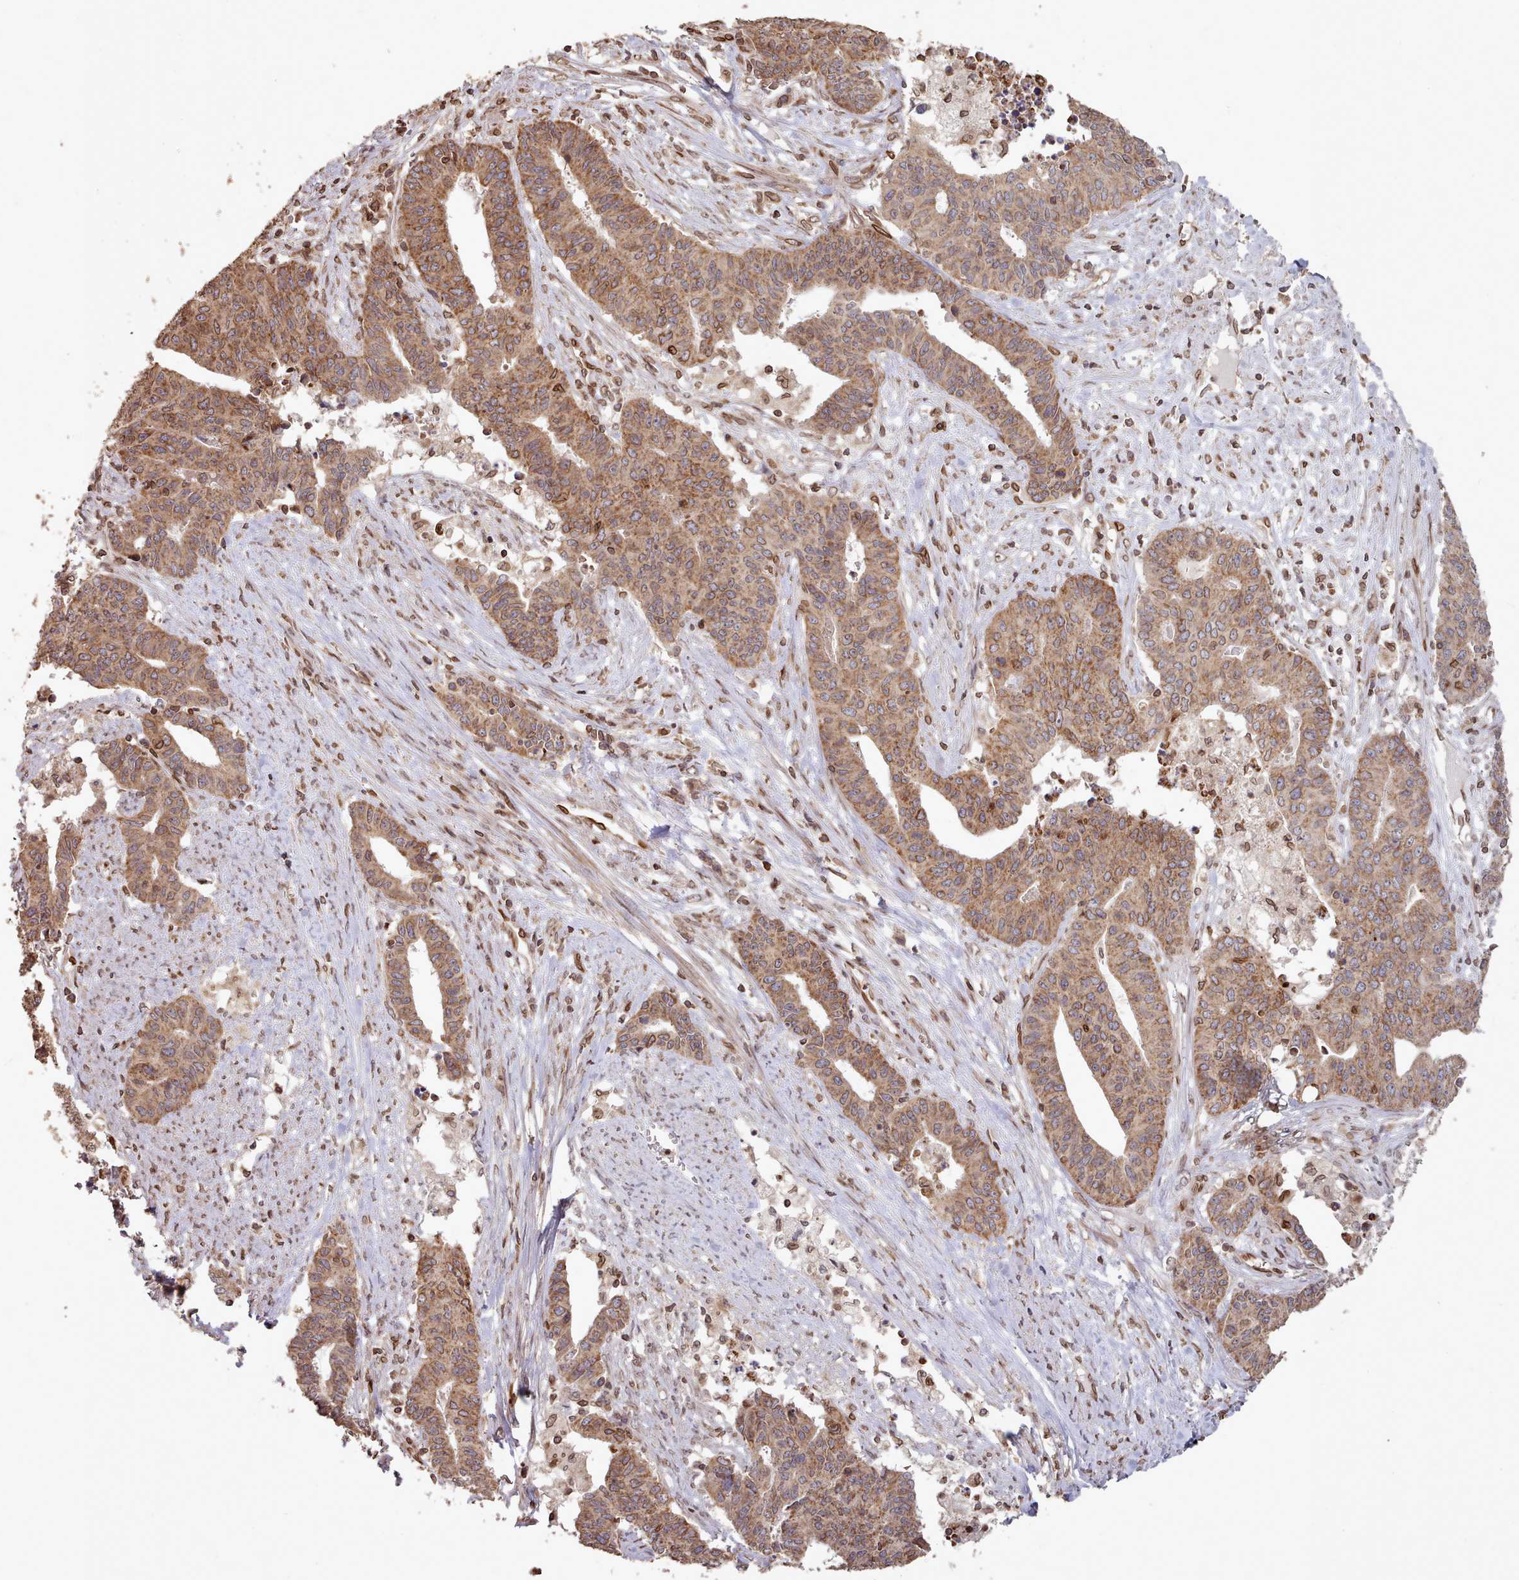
{"staining": {"intensity": "moderate", "quantity": ">75%", "location": "cytoplasmic/membranous,nuclear"}, "tissue": "endometrial cancer", "cell_type": "Tumor cells", "image_type": "cancer", "snomed": [{"axis": "morphology", "description": "Adenocarcinoma, NOS"}, {"axis": "topography", "description": "Endometrium"}], "caption": "Moderate cytoplasmic/membranous and nuclear protein staining is seen in about >75% of tumor cells in endometrial adenocarcinoma. (DAB IHC, brown staining for protein, blue staining for nuclei).", "gene": "TOR1AIP1", "patient": {"sex": "female", "age": 59}}